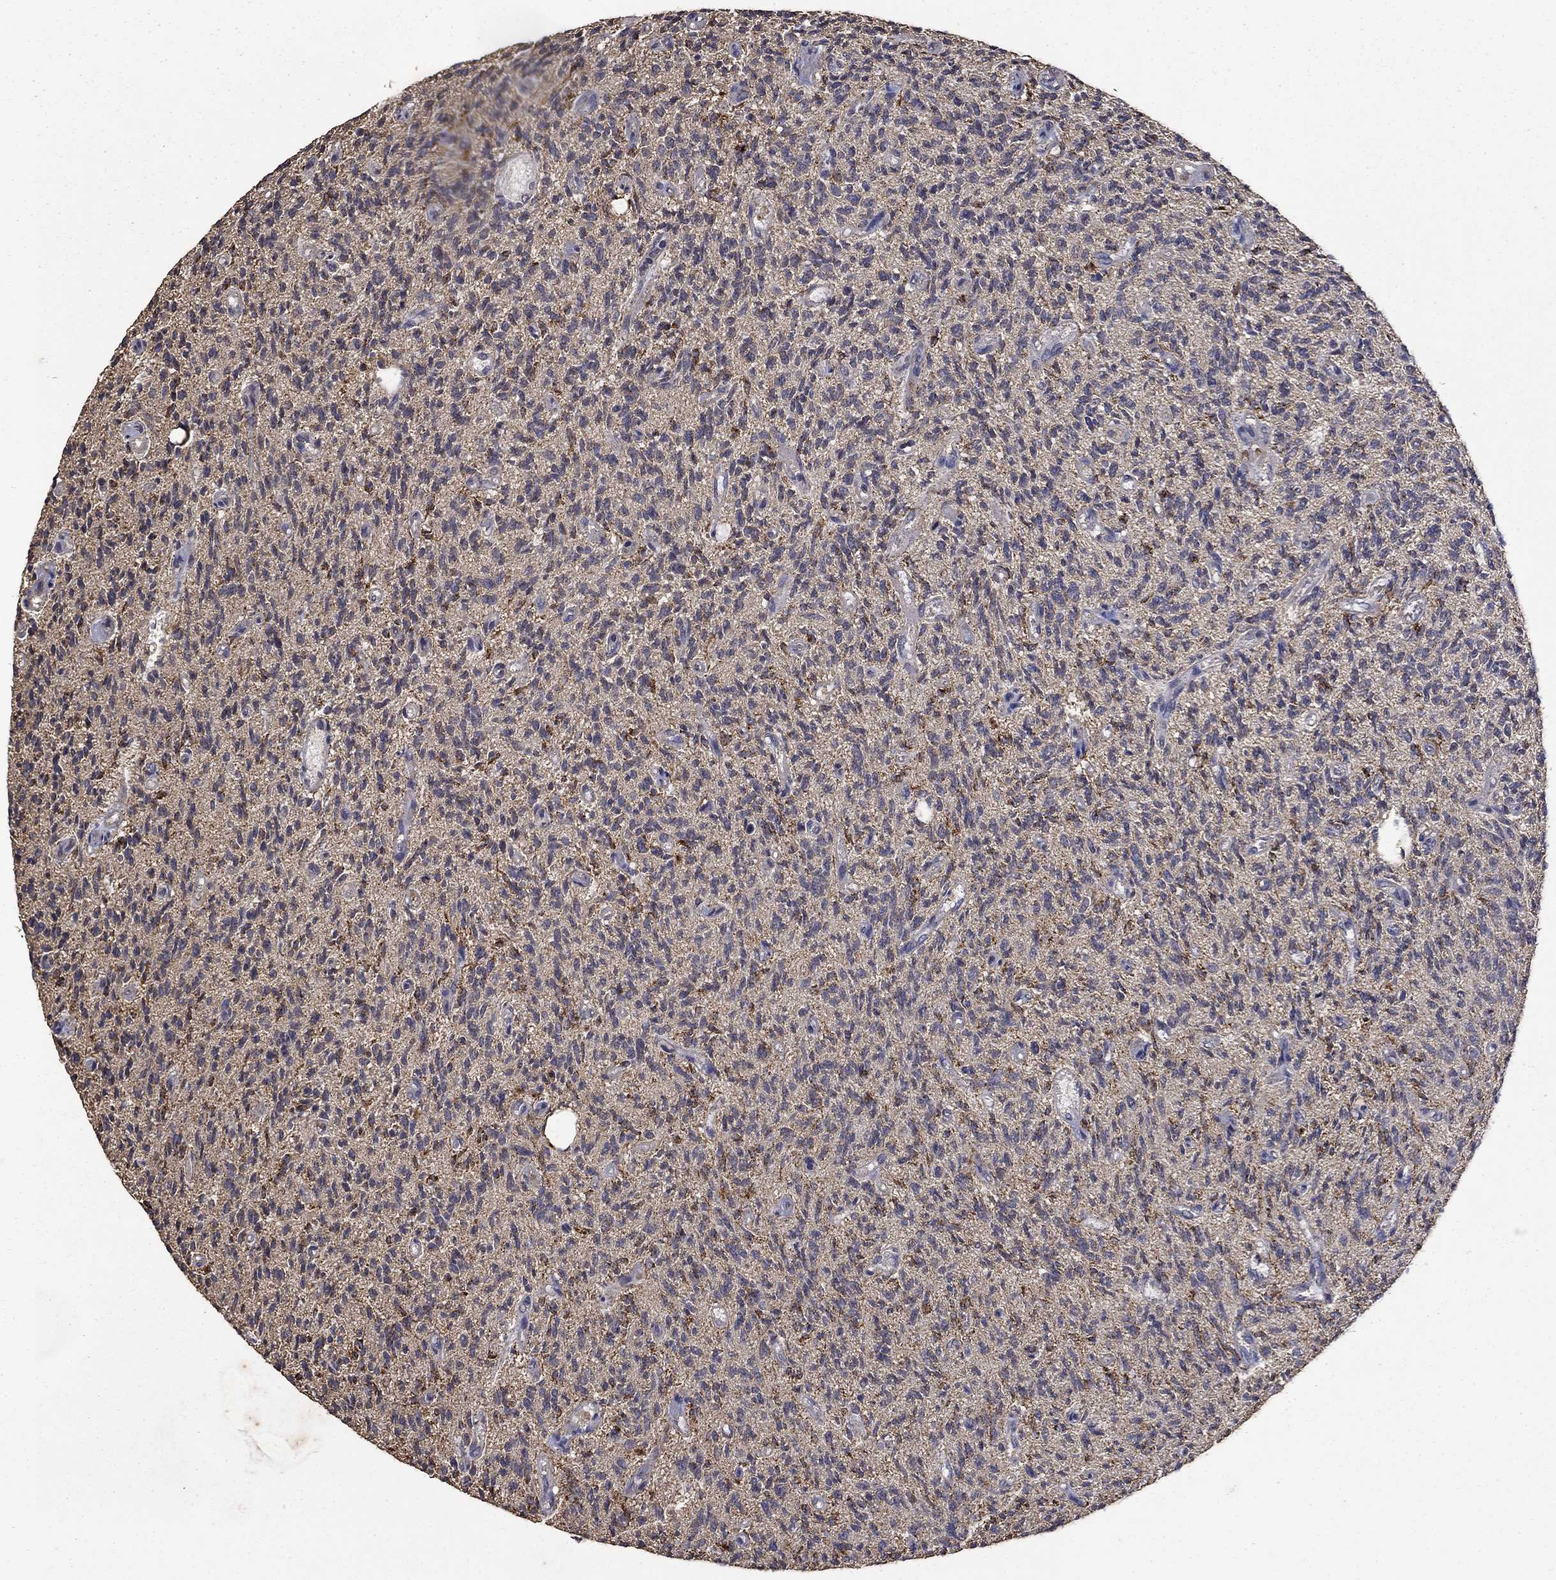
{"staining": {"intensity": "moderate", "quantity": "<25%", "location": "cytoplasmic/membranous"}, "tissue": "glioma", "cell_type": "Tumor cells", "image_type": "cancer", "snomed": [{"axis": "morphology", "description": "Glioma, malignant, High grade"}, {"axis": "topography", "description": "Brain"}], "caption": "Protein expression by immunohistochemistry (IHC) exhibits moderate cytoplasmic/membranous expression in about <25% of tumor cells in glioma. Immunohistochemistry stains the protein of interest in brown and the nuclei are stained blue.", "gene": "IFRD1", "patient": {"sex": "male", "age": 64}}